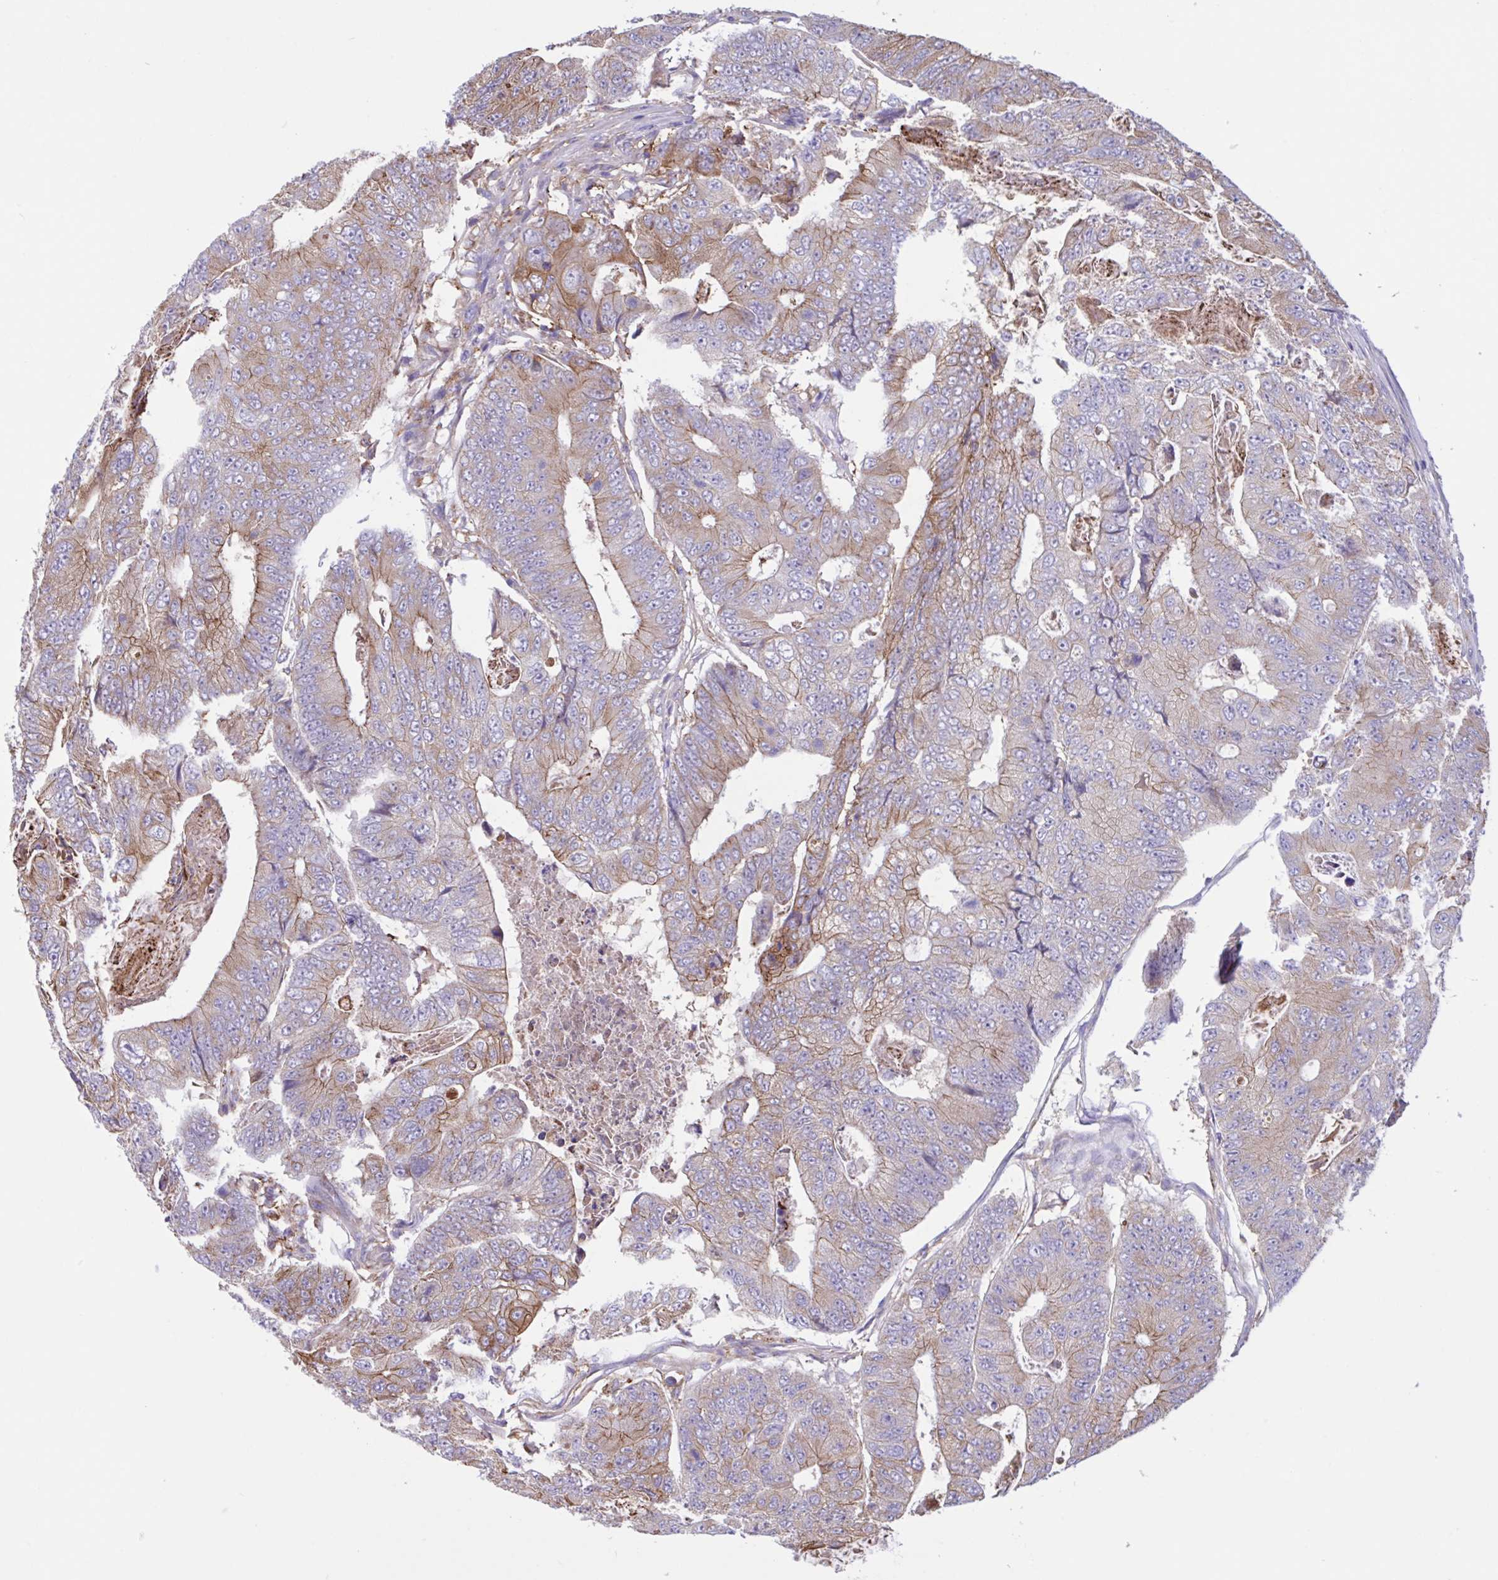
{"staining": {"intensity": "moderate", "quantity": "25%-75%", "location": "cytoplasmic/membranous"}, "tissue": "colorectal cancer", "cell_type": "Tumor cells", "image_type": "cancer", "snomed": [{"axis": "morphology", "description": "Adenocarcinoma, NOS"}, {"axis": "topography", "description": "Colon"}], "caption": "Immunohistochemistry photomicrograph of neoplastic tissue: colorectal cancer stained using immunohistochemistry (IHC) shows medium levels of moderate protein expression localized specifically in the cytoplasmic/membranous of tumor cells, appearing as a cytoplasmic/membranous brown color.", "gene": "OR51M1", "patient": {"sex": "female", "age": 48}}